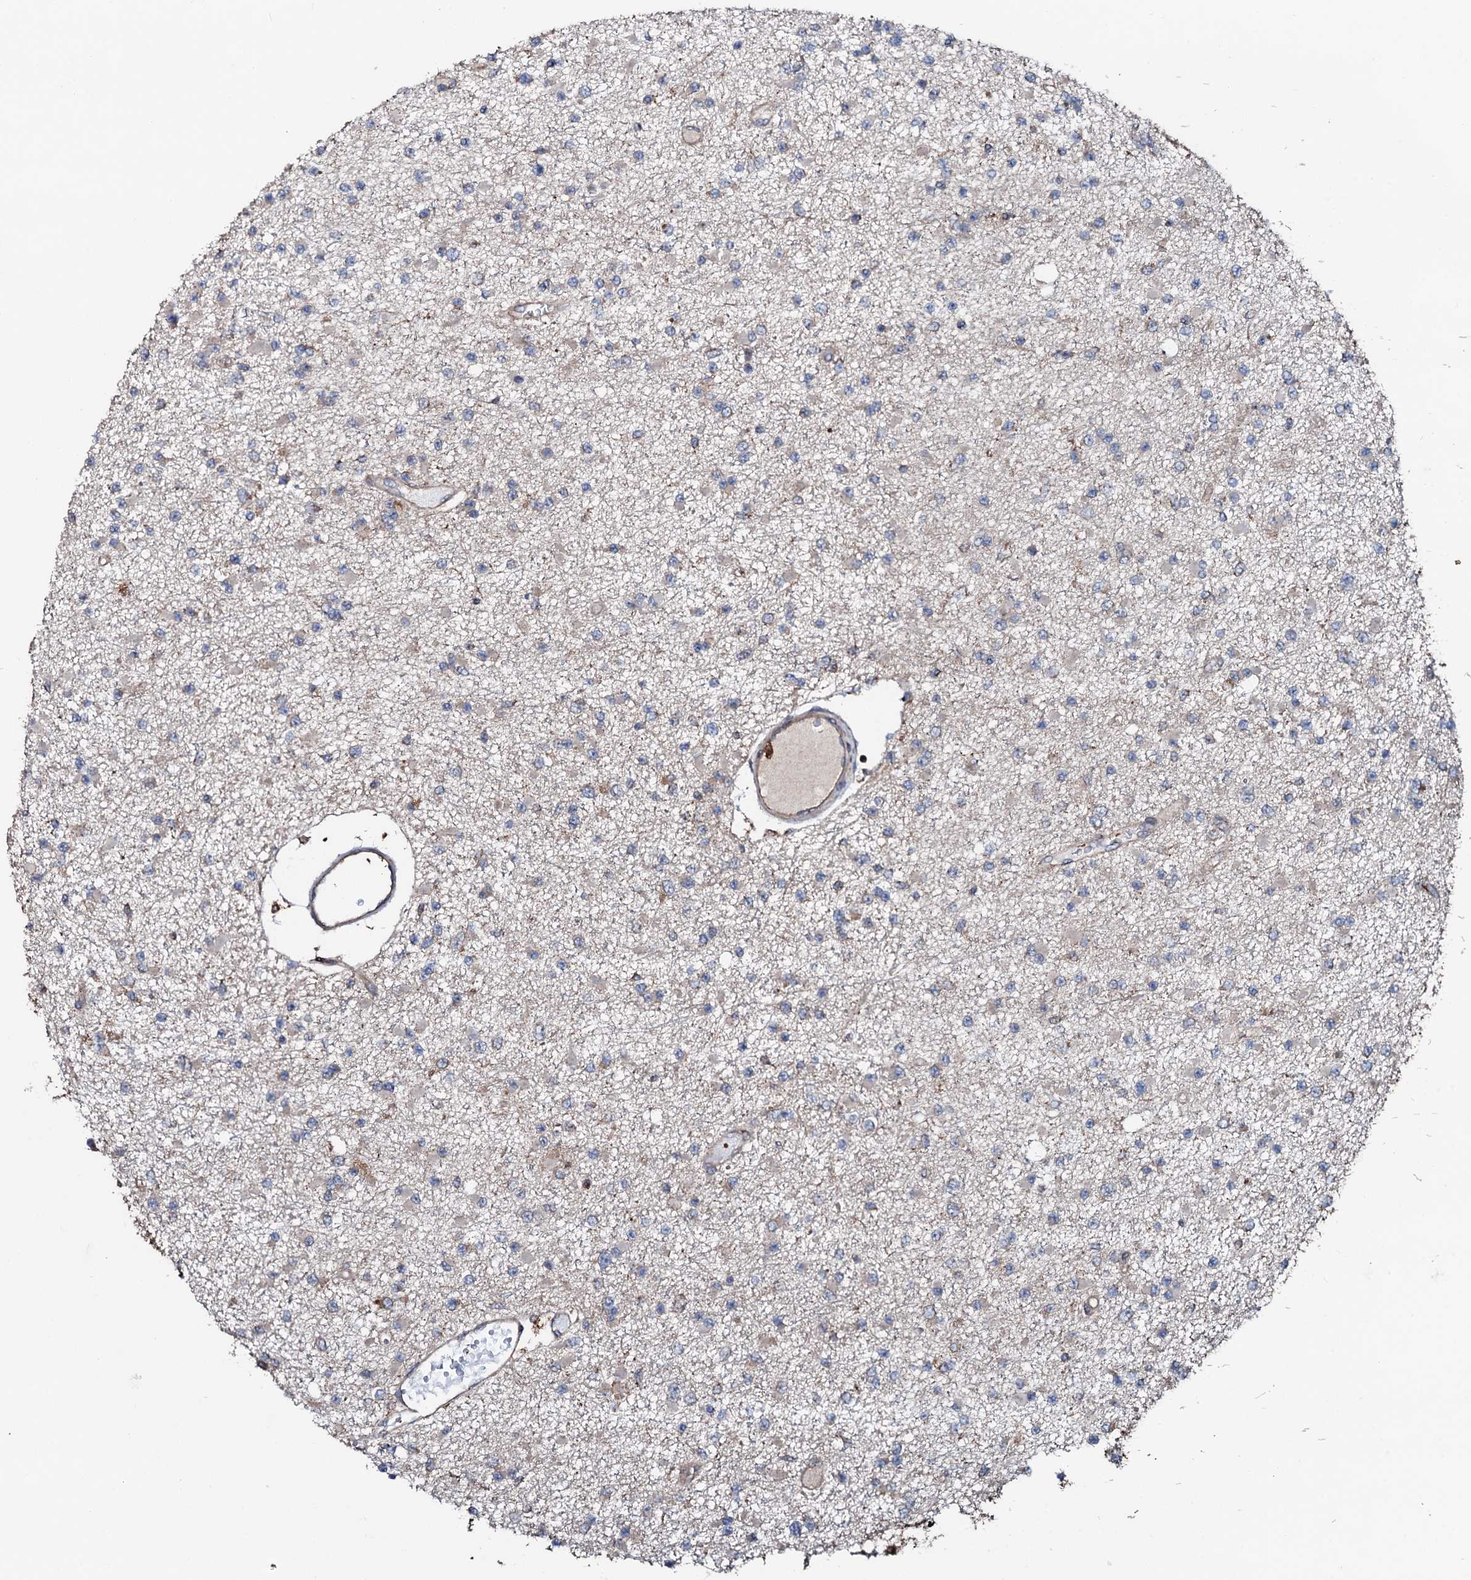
{"staining": {"intensity": "negative", "quantity": "none", "location": "none"}, "tissue": "glioma", "cell_type": "Tumor cells", "image_type": "cancer", "snomed": [{"axis": "morphology", "description": "Glioma, malignant, Low grade"}, {"axis": "topography", "description": "Brain"}], "caption": "High power microscopy histopathology image of an immunohistochemistry micrograph of low-grade glioma (malignant), revealing no significant staining in tumor cells.", "gene": "SDHAF2", "patient": {"sex": "female", "age": 22}}